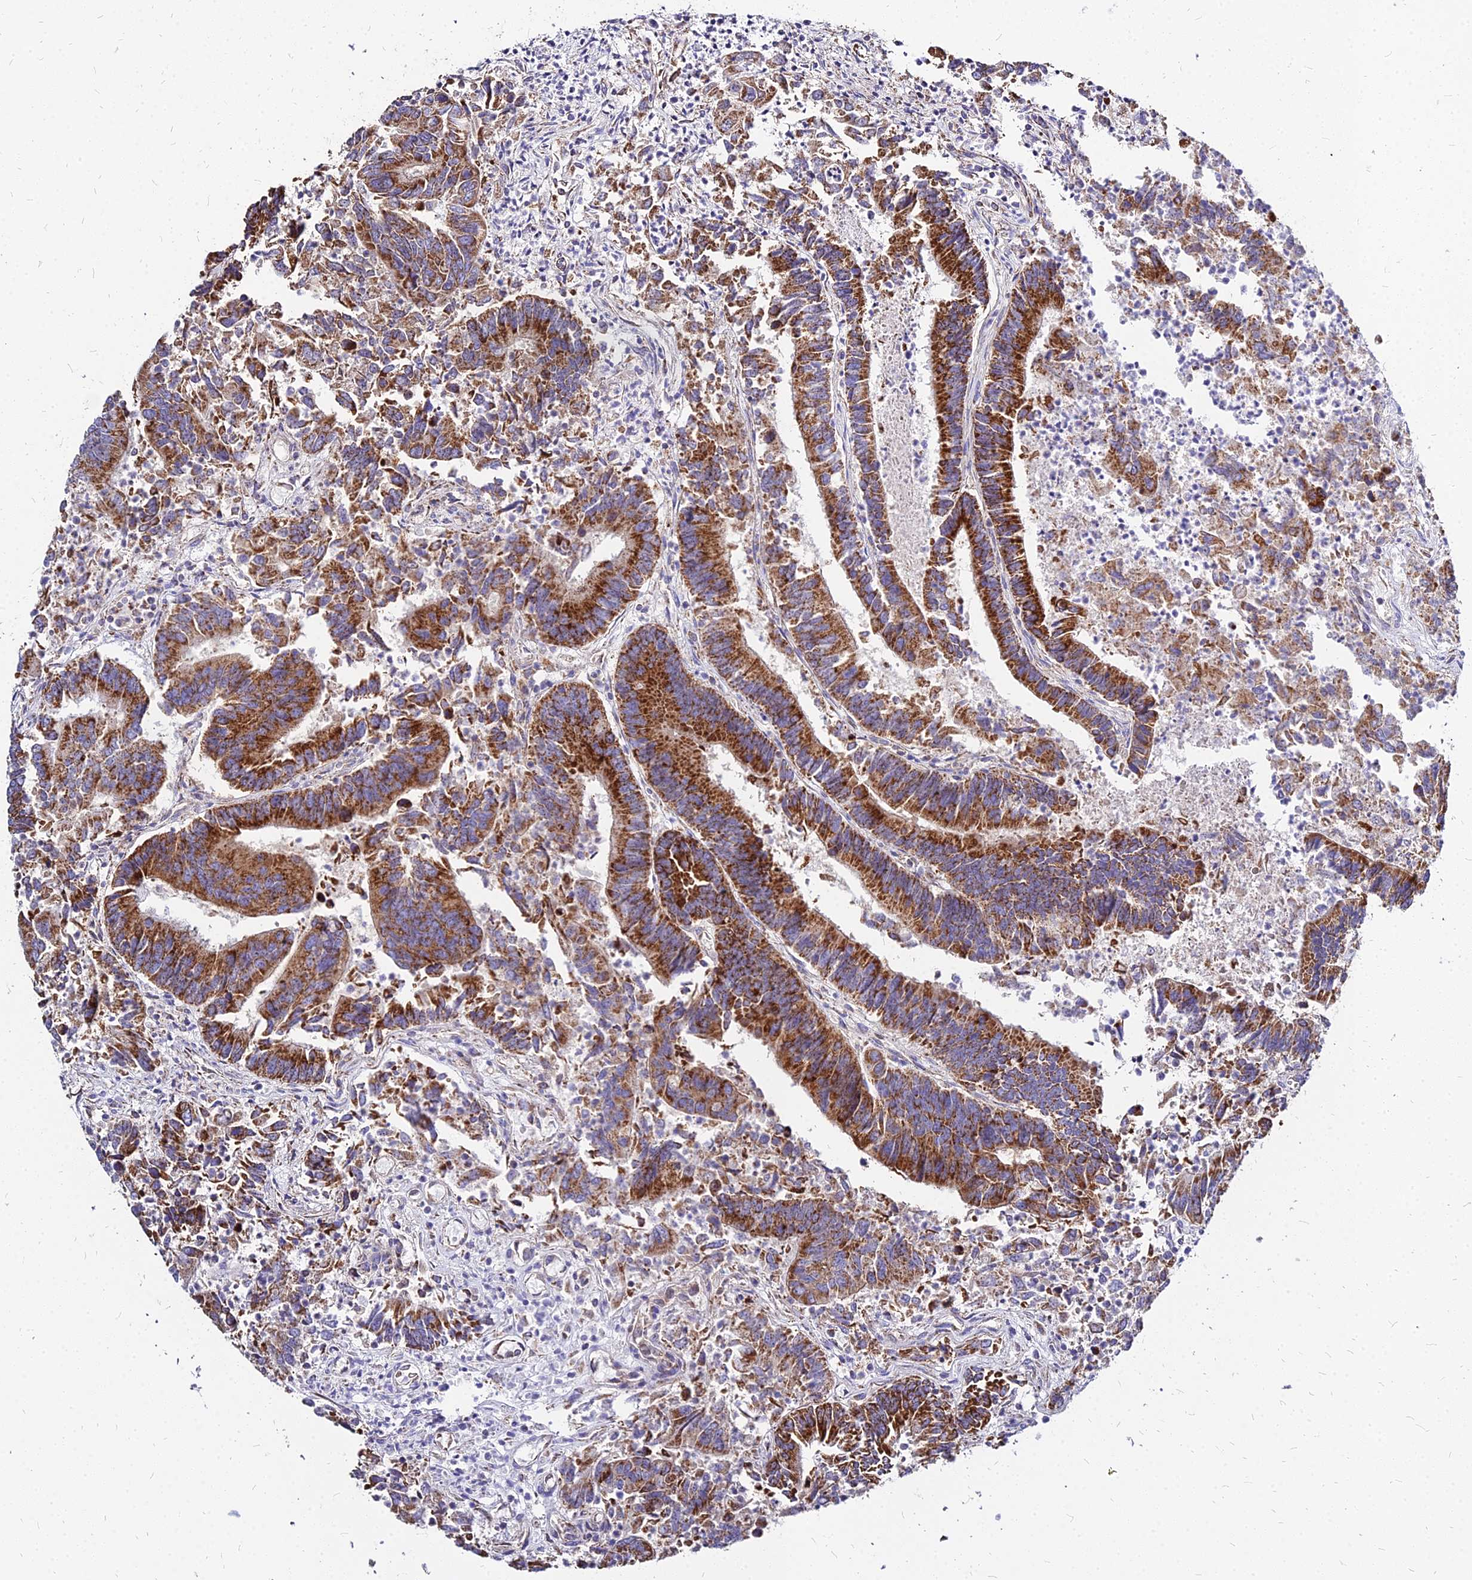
{"staining": {"intensity": "strong", "quantity": ">75%", "location": "cytoplasmic/membranous"}, "tissue": "colorectal cancer", "cell_type": "Tumor cells", "image_type": "cancer", "snomed": [{"axis": "morphology", "description": "Adenocarcinoma, NOS"}, {"axis": "topography", "description": "Colon"}], "caption": "Protein staining shows strong cytoplasmic/membranous positivity in approximately >75% of tumor cells in adenocarcinoma (colorectal).", "gene": "DLD", "patient": {"sex": "female", "age": 67}}